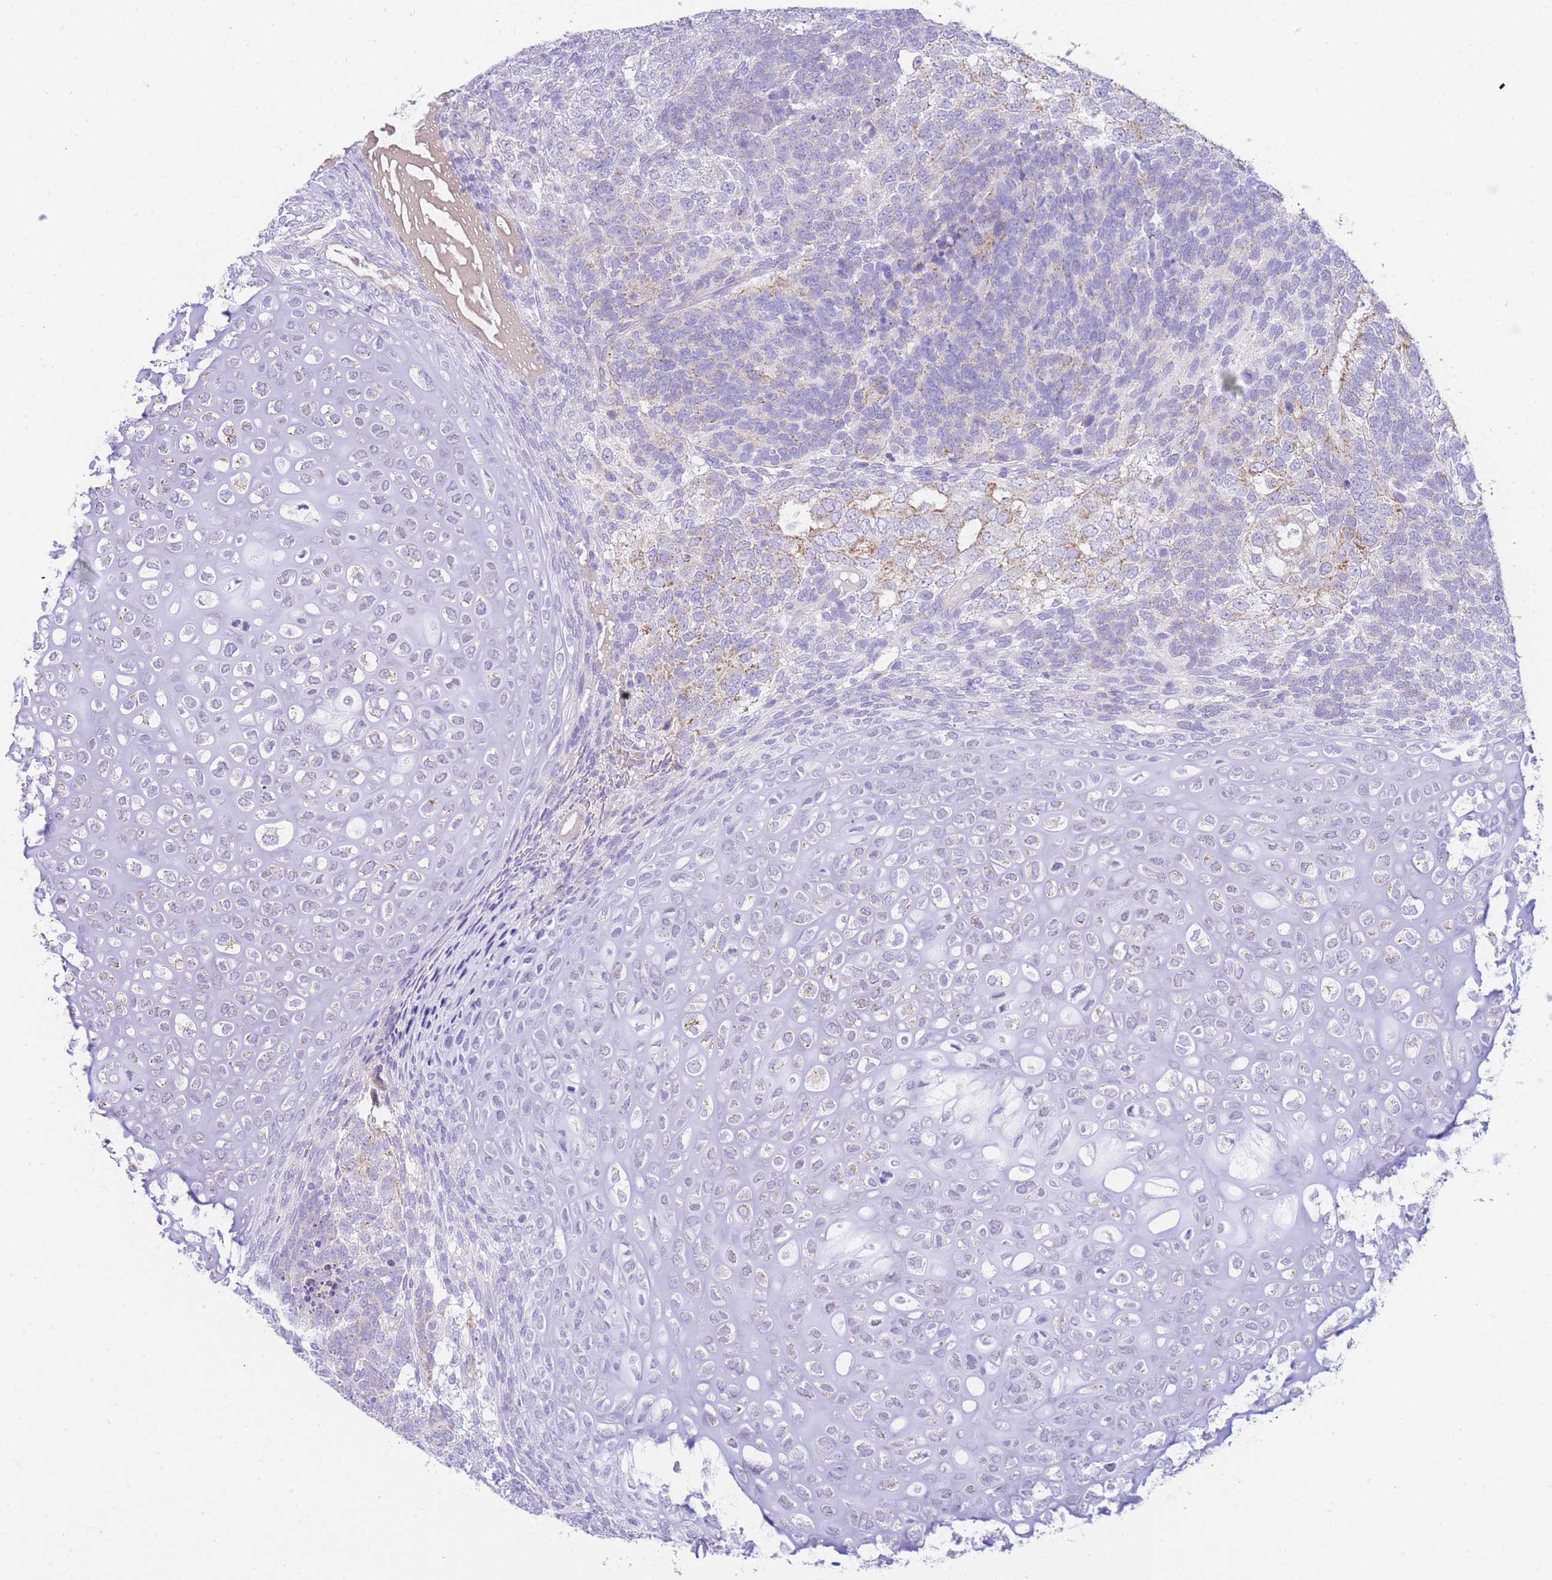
{"staining": {"intensity": "moderate", "quantity": "<25%", "location": "cytoplasmic/membranous"}, "tissue": "testis cancer", "cell_type": "Tumor cells", "image_type": "cancer", "snomed": [{"axis": "morphology", "description": "Carcinoma, Embryonal, NOS"}, {"axis": "topography", "description": "Testis"}], "caption": "The immunohistochemical stain highlights moderate cytoplasmic/membranous staining in tumor cells of testis embryonal carcinoma tissue.", "gene": "ACSM4", "patient": {"sex": "male", "age": 23}}